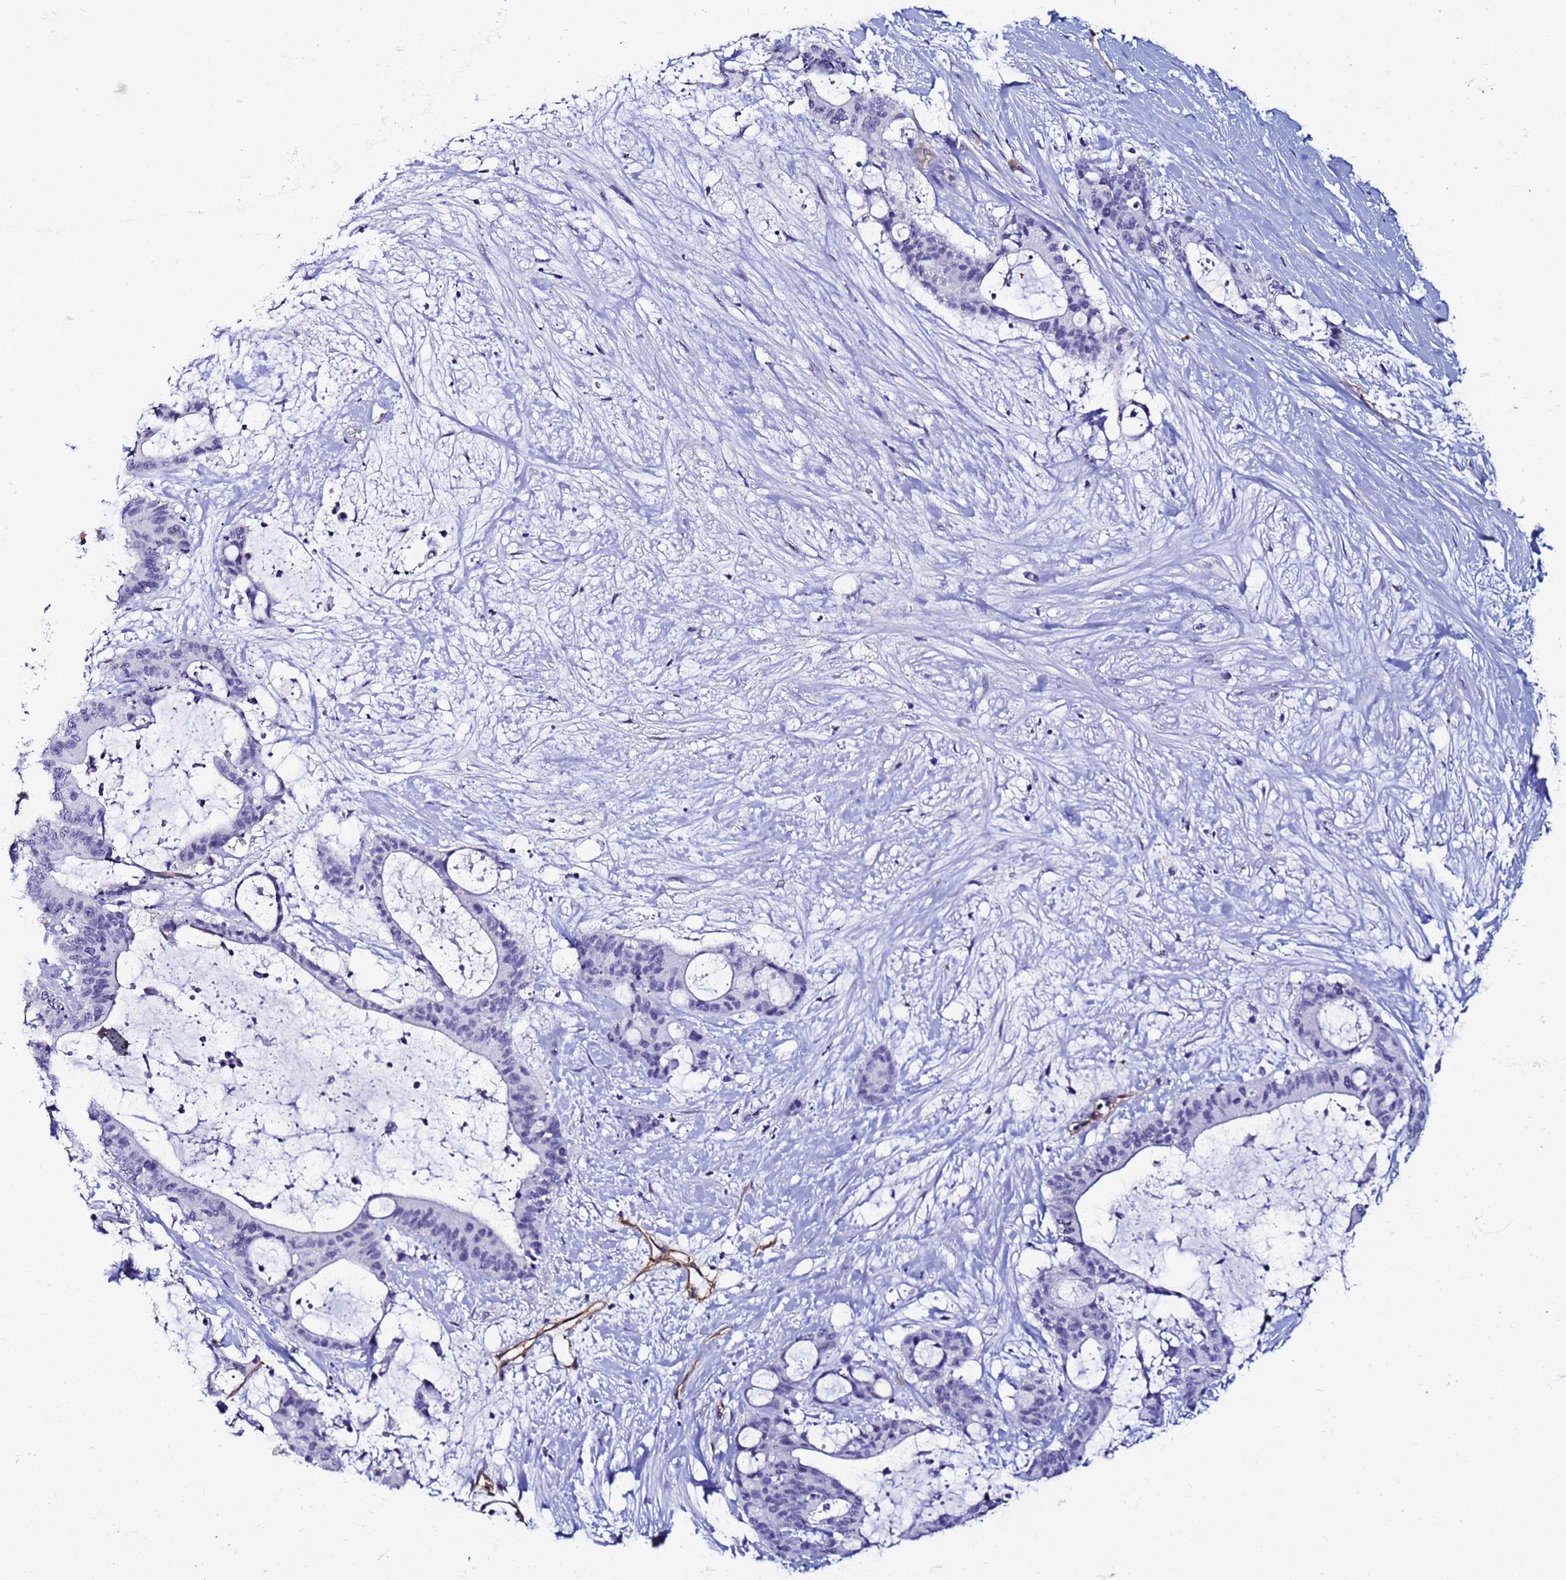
{"staining": {"intensity": "negative", "quantity": "none", "location": "none"}, "tissue": "liver cancer", "cell_type": "Tumor cells", "image_type": "cancer", "snomed": [{"axis": "morphology", "description": "Normal tissue, NOS"}, {"axis": "morphology", "description": "Cholangiocarcinoma"}, {"axis": "topography", "description": "Liver"}, {"axis": "topography", "description": "Peripheral nerve tissue"}], "caption": "Immunohistochemistry (IHC) photomicrograph of neoplastic tissue: human liver cholangiocarcinoma stained with DAB reveals no significant protein positivity in tumor cells. The staining was performed using DAB to visualize the protein expression in brown, while the nuclei were stained in blue with hematoxylin (Magnification: 20x).", "gene": "DEFB104A", "patient": {"sex": "female", "age": 73}}